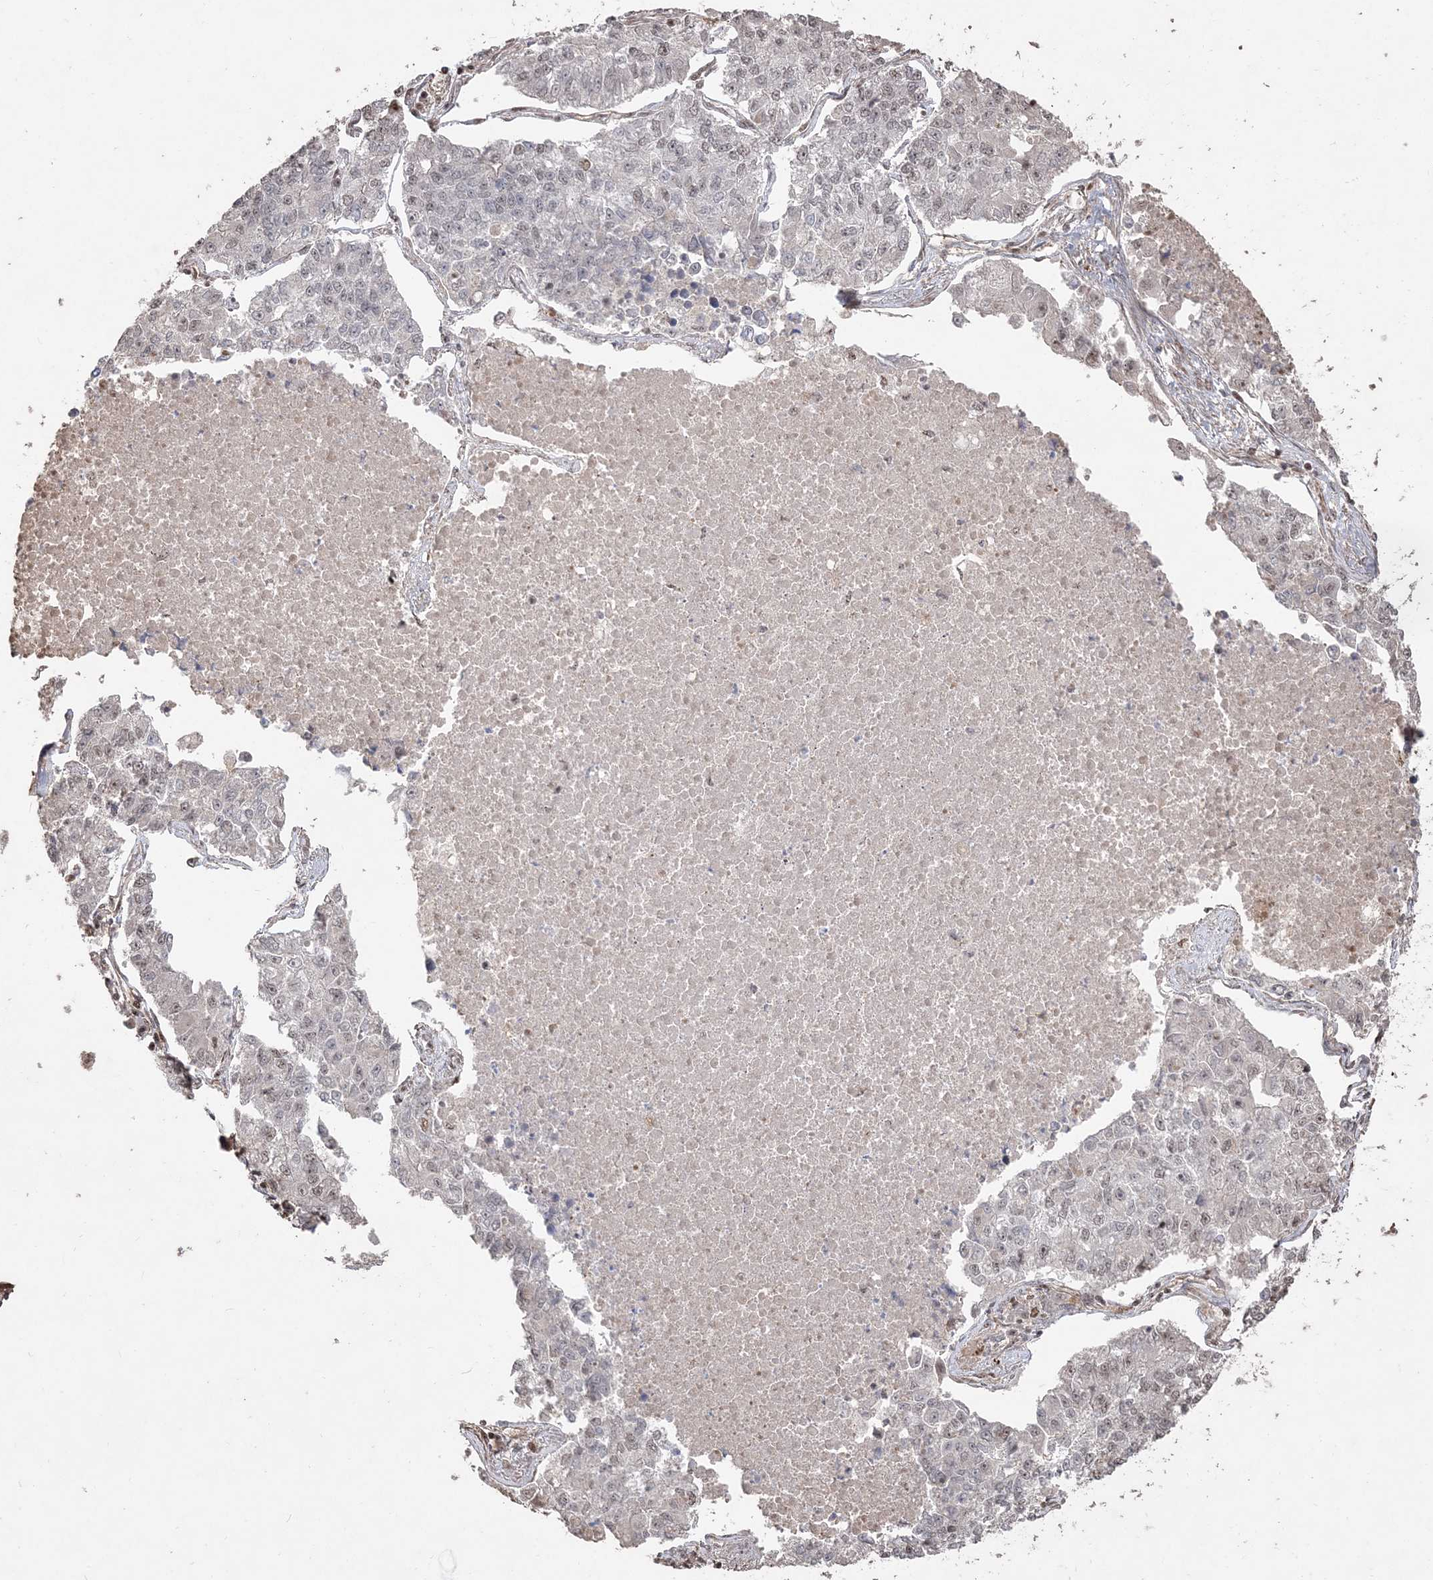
{"staining": {"intensity": "weak", "quantity": "<25%", "location": "nuclear"}, "tissue": "lung cancer", "cell_type": "Tumor cells", "image_type": "cancer", "snomed": [{"axis": "morphology", "description": "Adenocarcinoma, NOS"}, {"axis": "topography", "description": "Lung"}], "caption": "Tumor cells are negative for protein expression in human lung cancer.", "gene": "RBM17", "patient": {"sex": "male", "age": 49}}